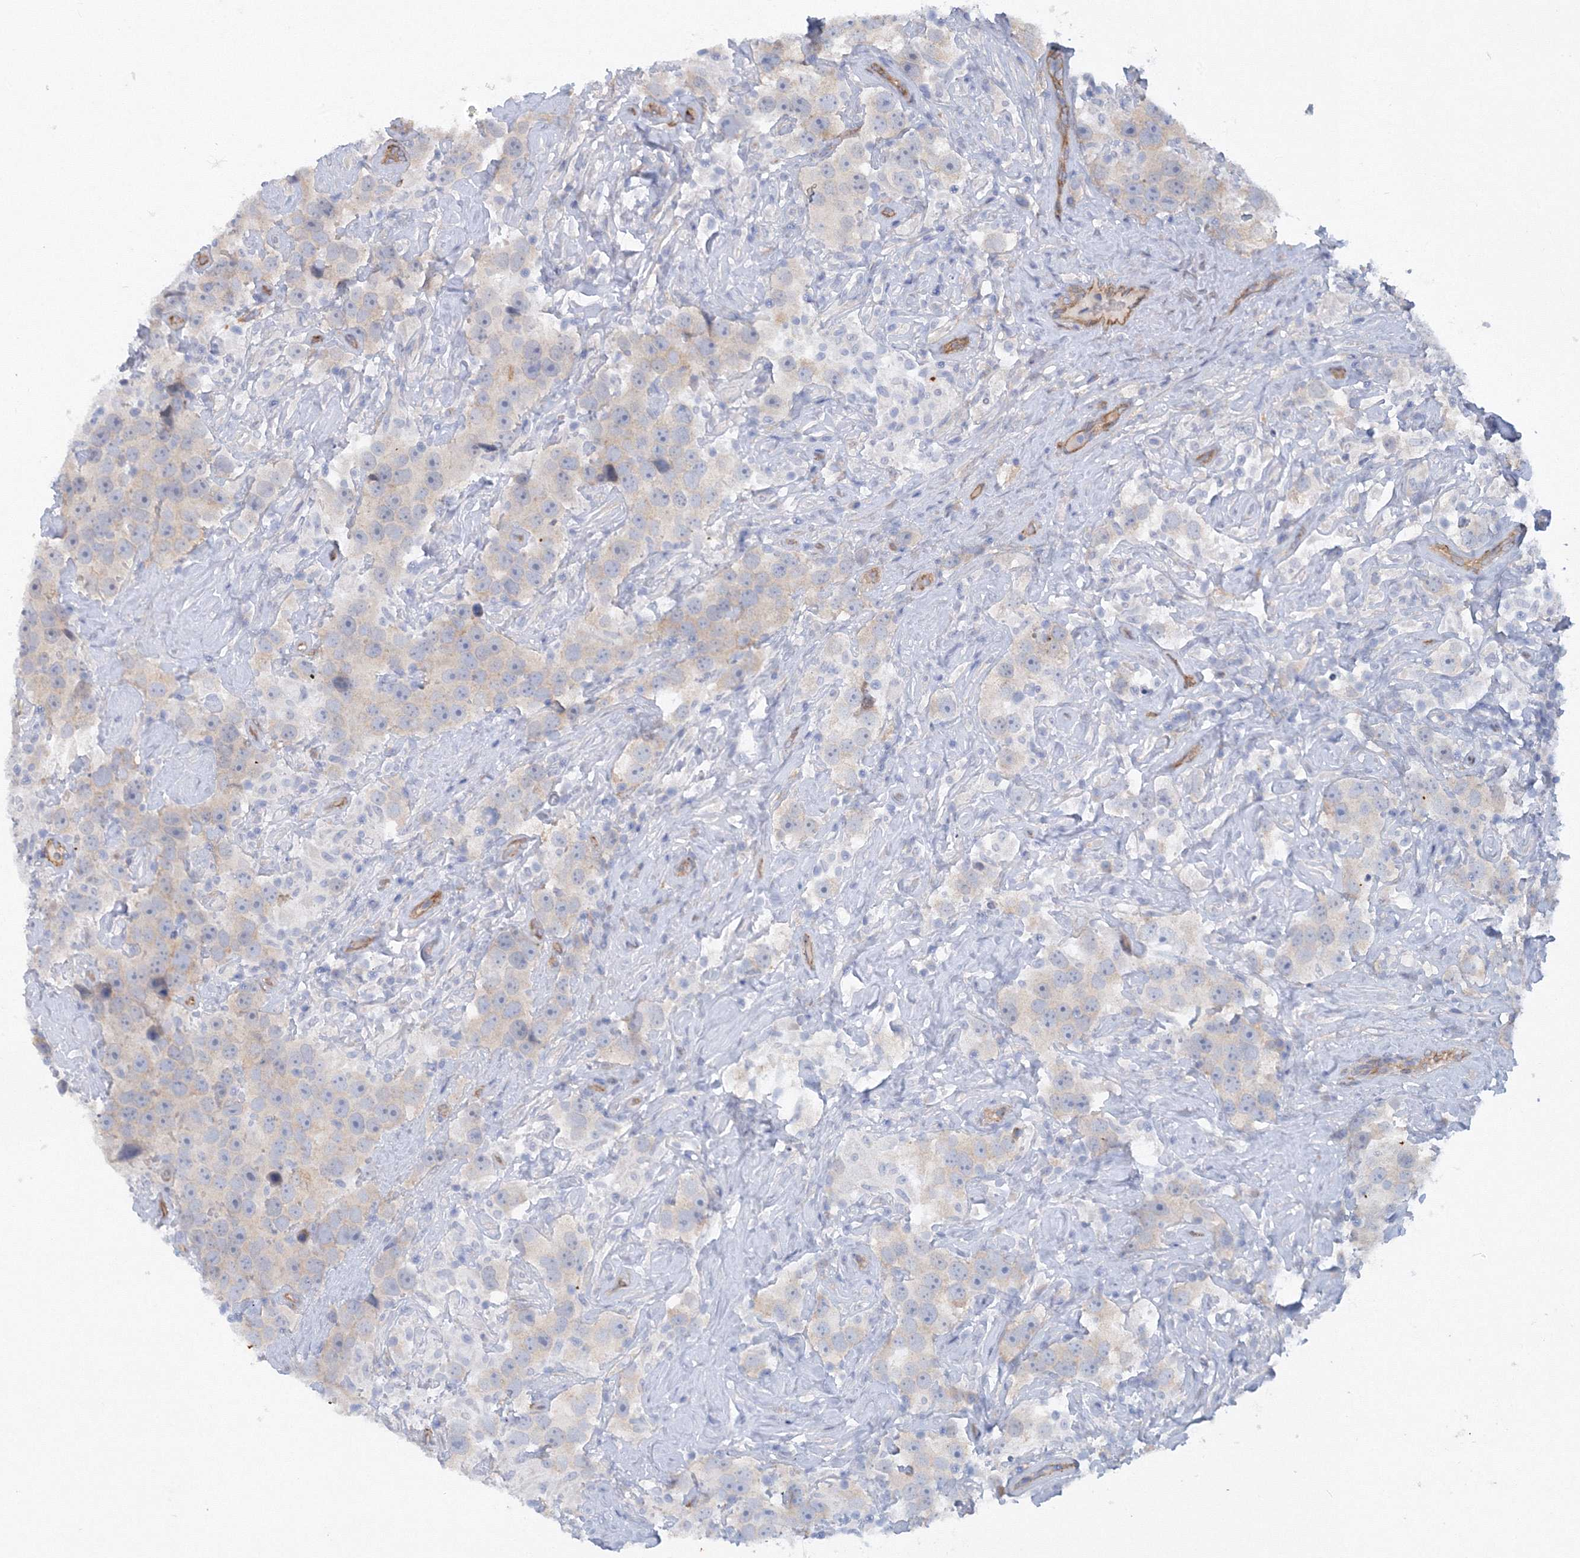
{"staining": {"intensity": "negative", "quantity": "none", "location": "none"}, "tissue": "testis cancer", "cell_type": "Tumor cells", "image_type": "cancer", "snomed": [{"axis": "morphology", "description": "Seminoma, NOS"}, {"axis": "topography", "description": "Testis"}], "caption": "DAB immunohistochemical staining of human testis cancer (seminoma) reveals no significant staining in tumor cells.", "gene": "TANC1", "patient": {"sex": "male", "age": 49}}